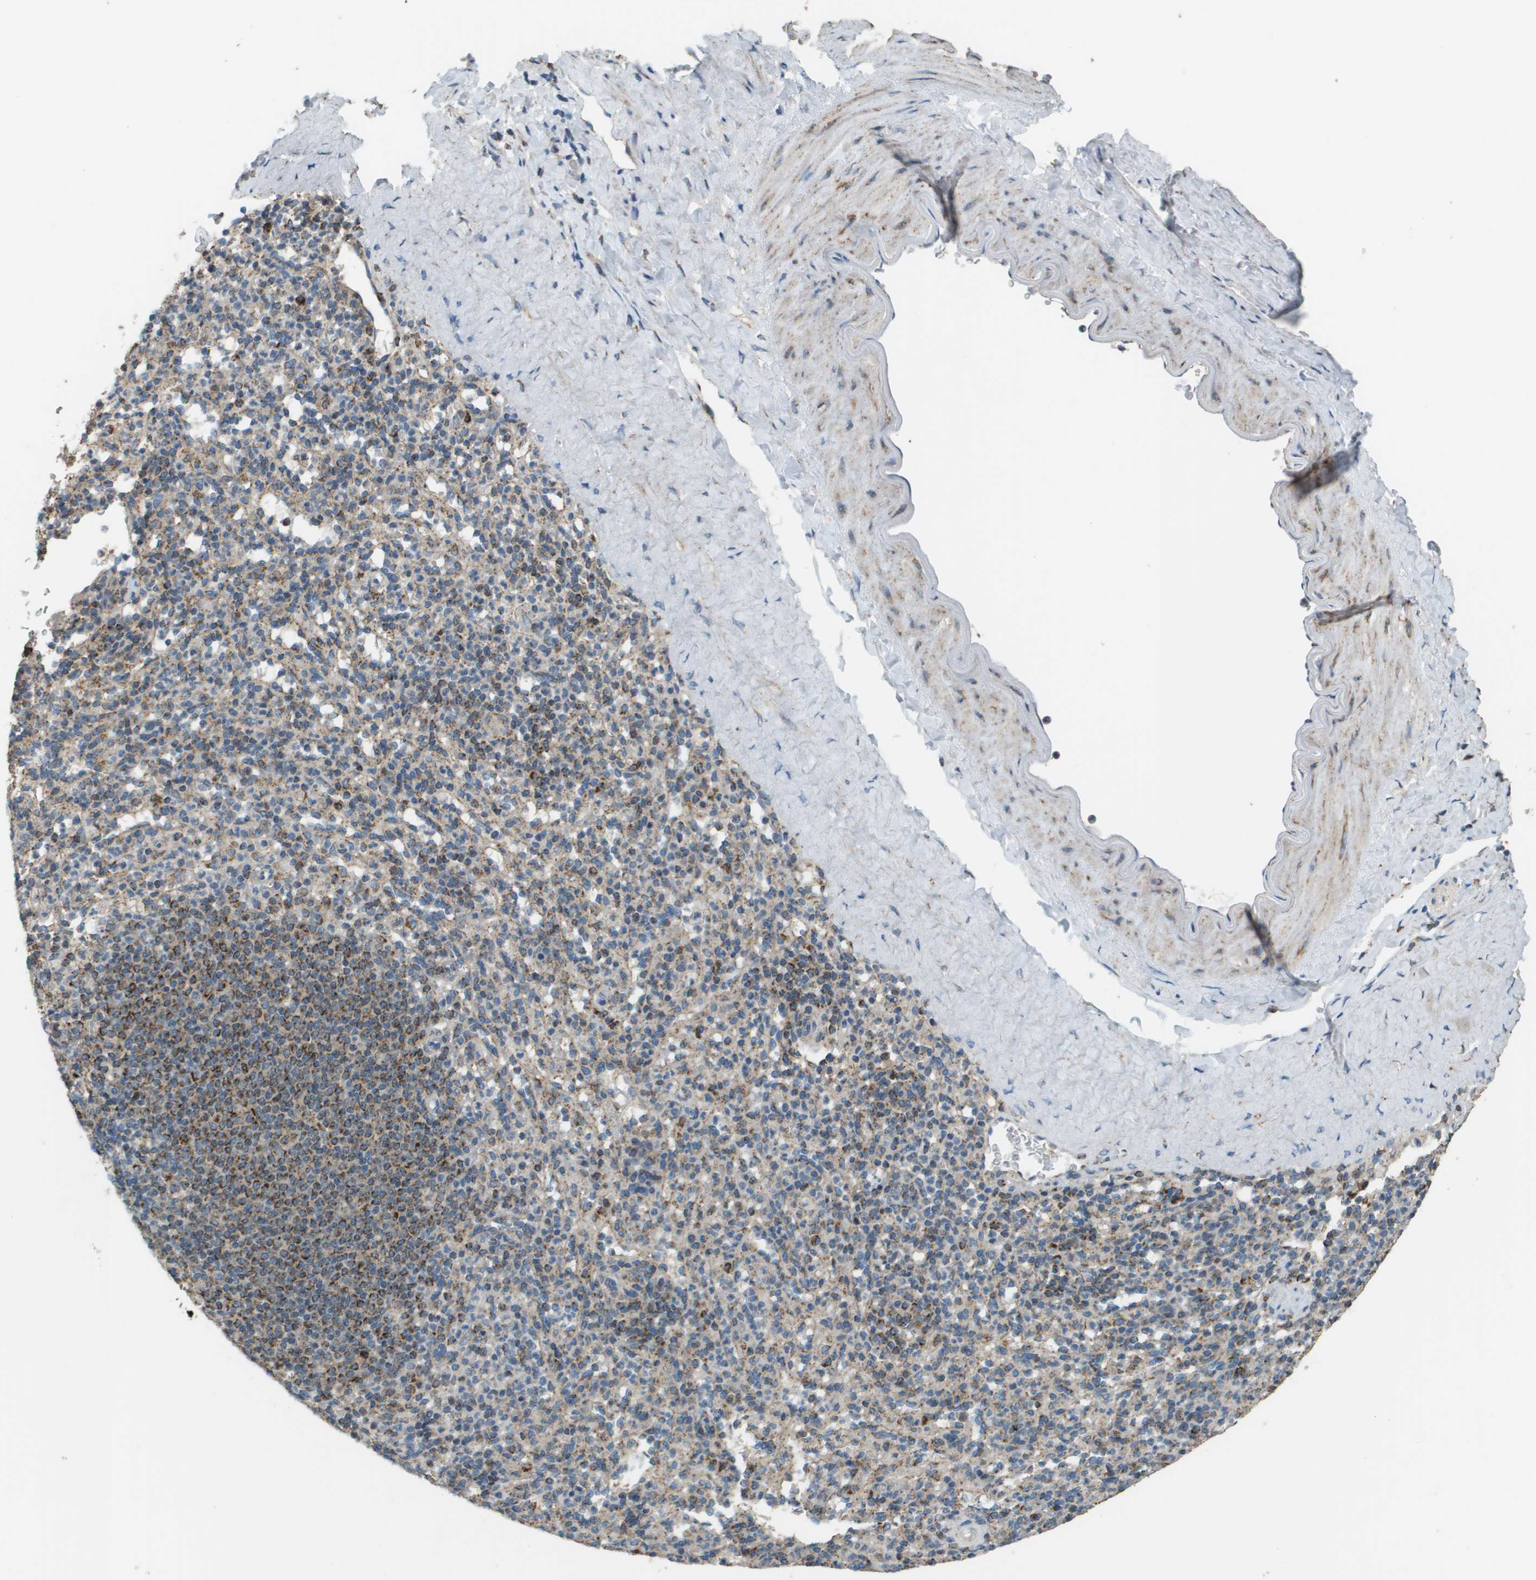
{"staining": {"intensity": "moderate", "quantity": "25%-75%", "location": "cytoplasmic/membranous"}, "tissue": "spleen", "cell_type": "Cells in red pulp", "image_type": "normal", "snomed": [{"axis": "morphology", "description": "Normal tissue, NOS"}, {"axis": "topography", "description": "Spleen"}], "caption": "Cells in red pulp reveal medium levels of moderate cytoplasmic/membranous expression in approximately 25%-75% of cells in normal human spleen.", "gene": "FH", "patient": {"sex": "male", "age": 36}}